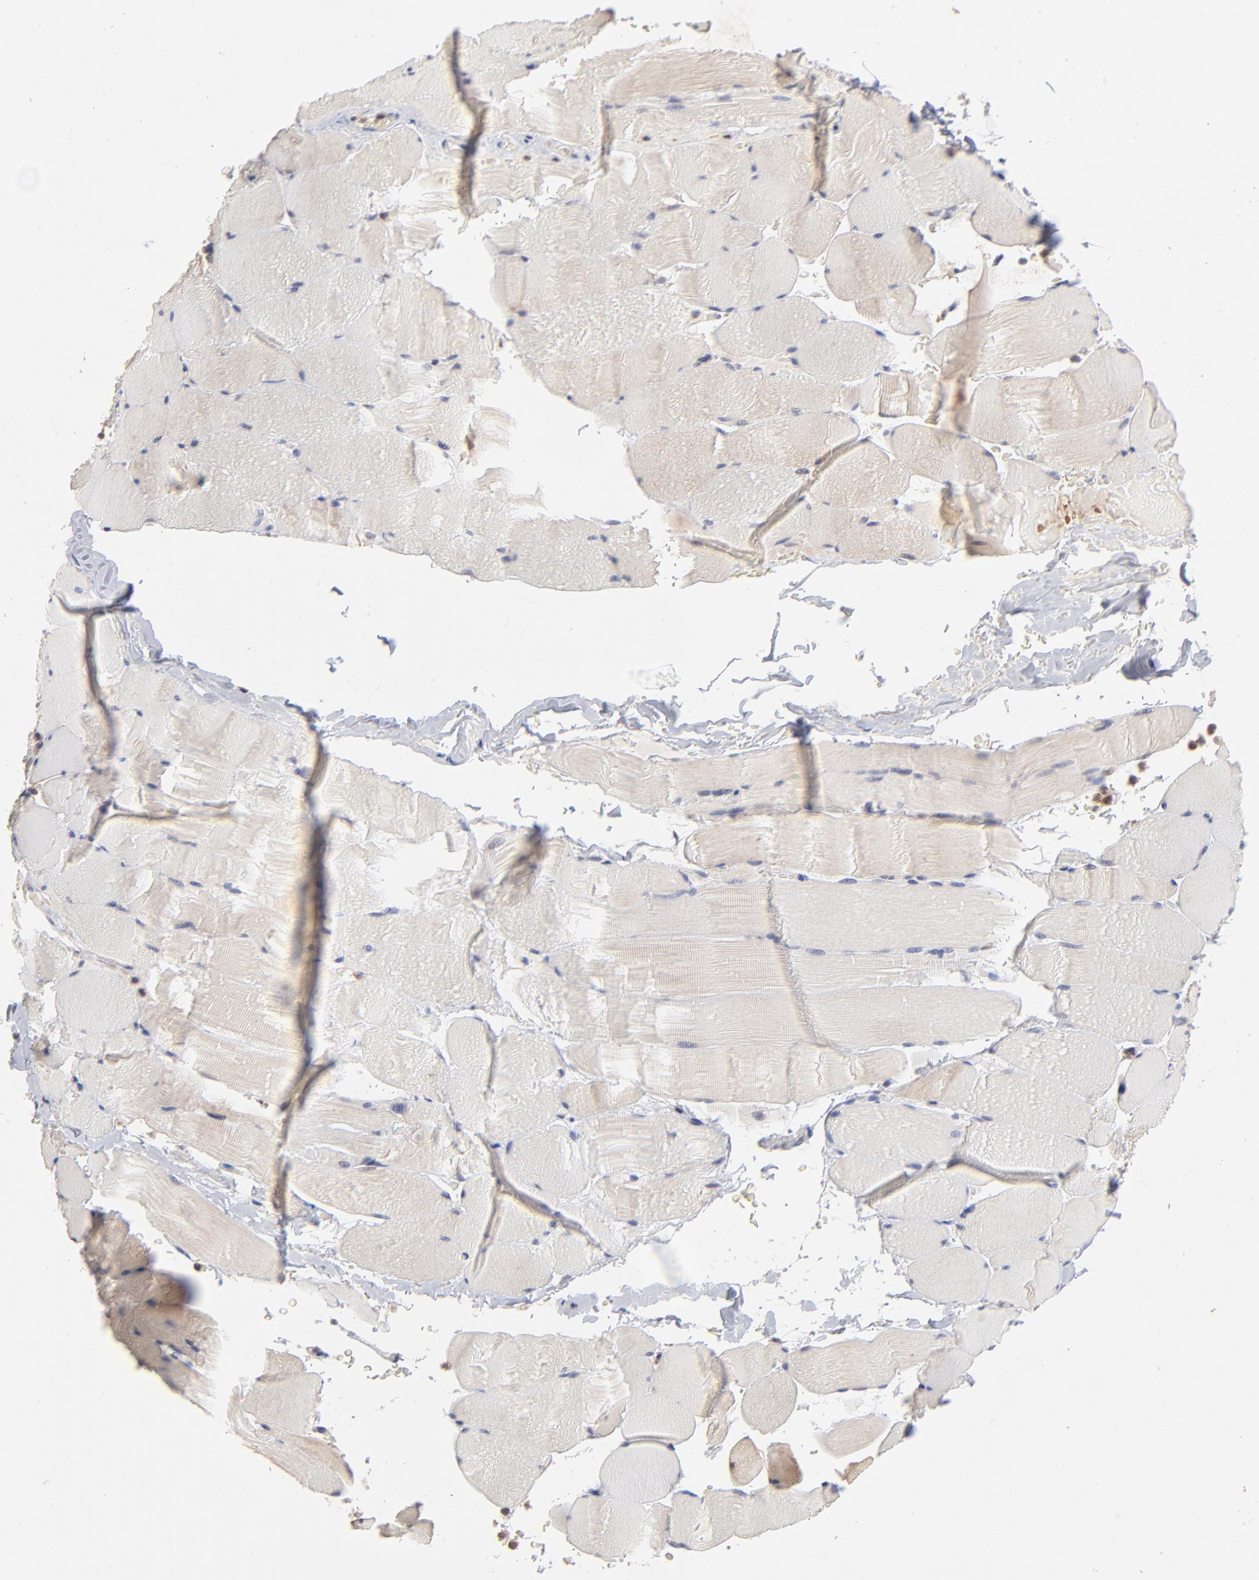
{"staining": {"intensity": "negative", "quantity": "none", "location": "none"}, "tissue": "skeletal muscle", "cell_type": "Myocytes", "image_type": "normal", "snomed": [{"axis": "morphology", "description": "Normal tissue, NOS"}, {"axis": "topography", "description": "Skeletal muscle"}], "caption": "IHC of normal skeletal muscle displays no staining in myocytes. (DAB immunohistochemistry with hematoxylin counter stain).", "gene": "IVNS1ABP", "patient": {"sex": "male", "age": 62}}